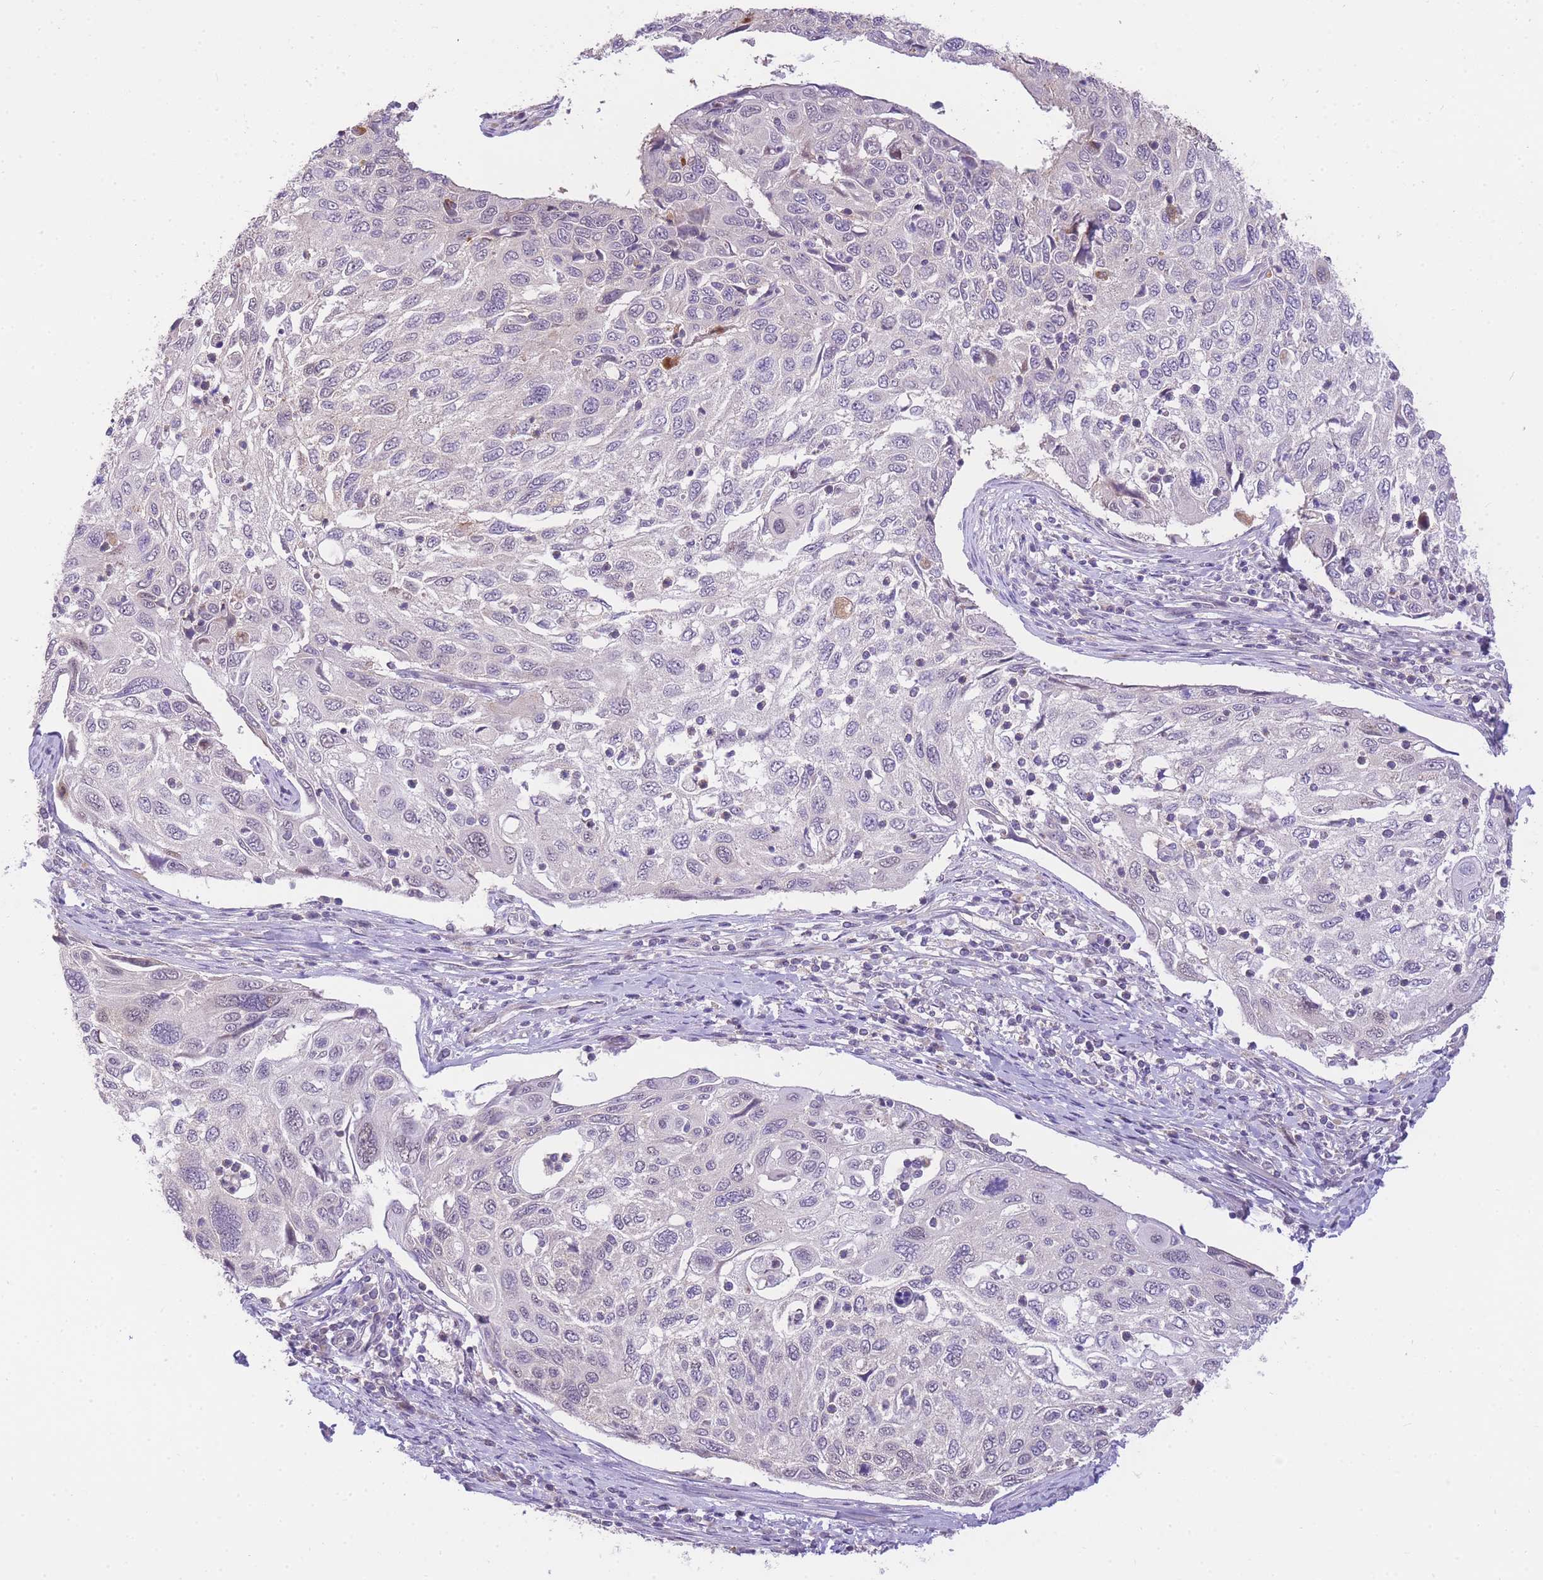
{"staining": {"intensity": "moderate", "quantity": "<25%", "location": "nuclear"}, "tissue": "cervical cancer", "cell_type": "Tumor cells", "image_type": "cancer", "snomed": [{"axis": "morphology", "description": "Squamous cell carcinoma, NOS"}, {"axis": "topography", "description": "Cervix"}], "caption": "Immunohistochemical staining of human cervical squamous cell carcinoma demonstrates moderate nuclear protein staining in about <25% of tumor cells.", "gene": "UBXN7", "patient": {"sex": "female", "age": 70}}